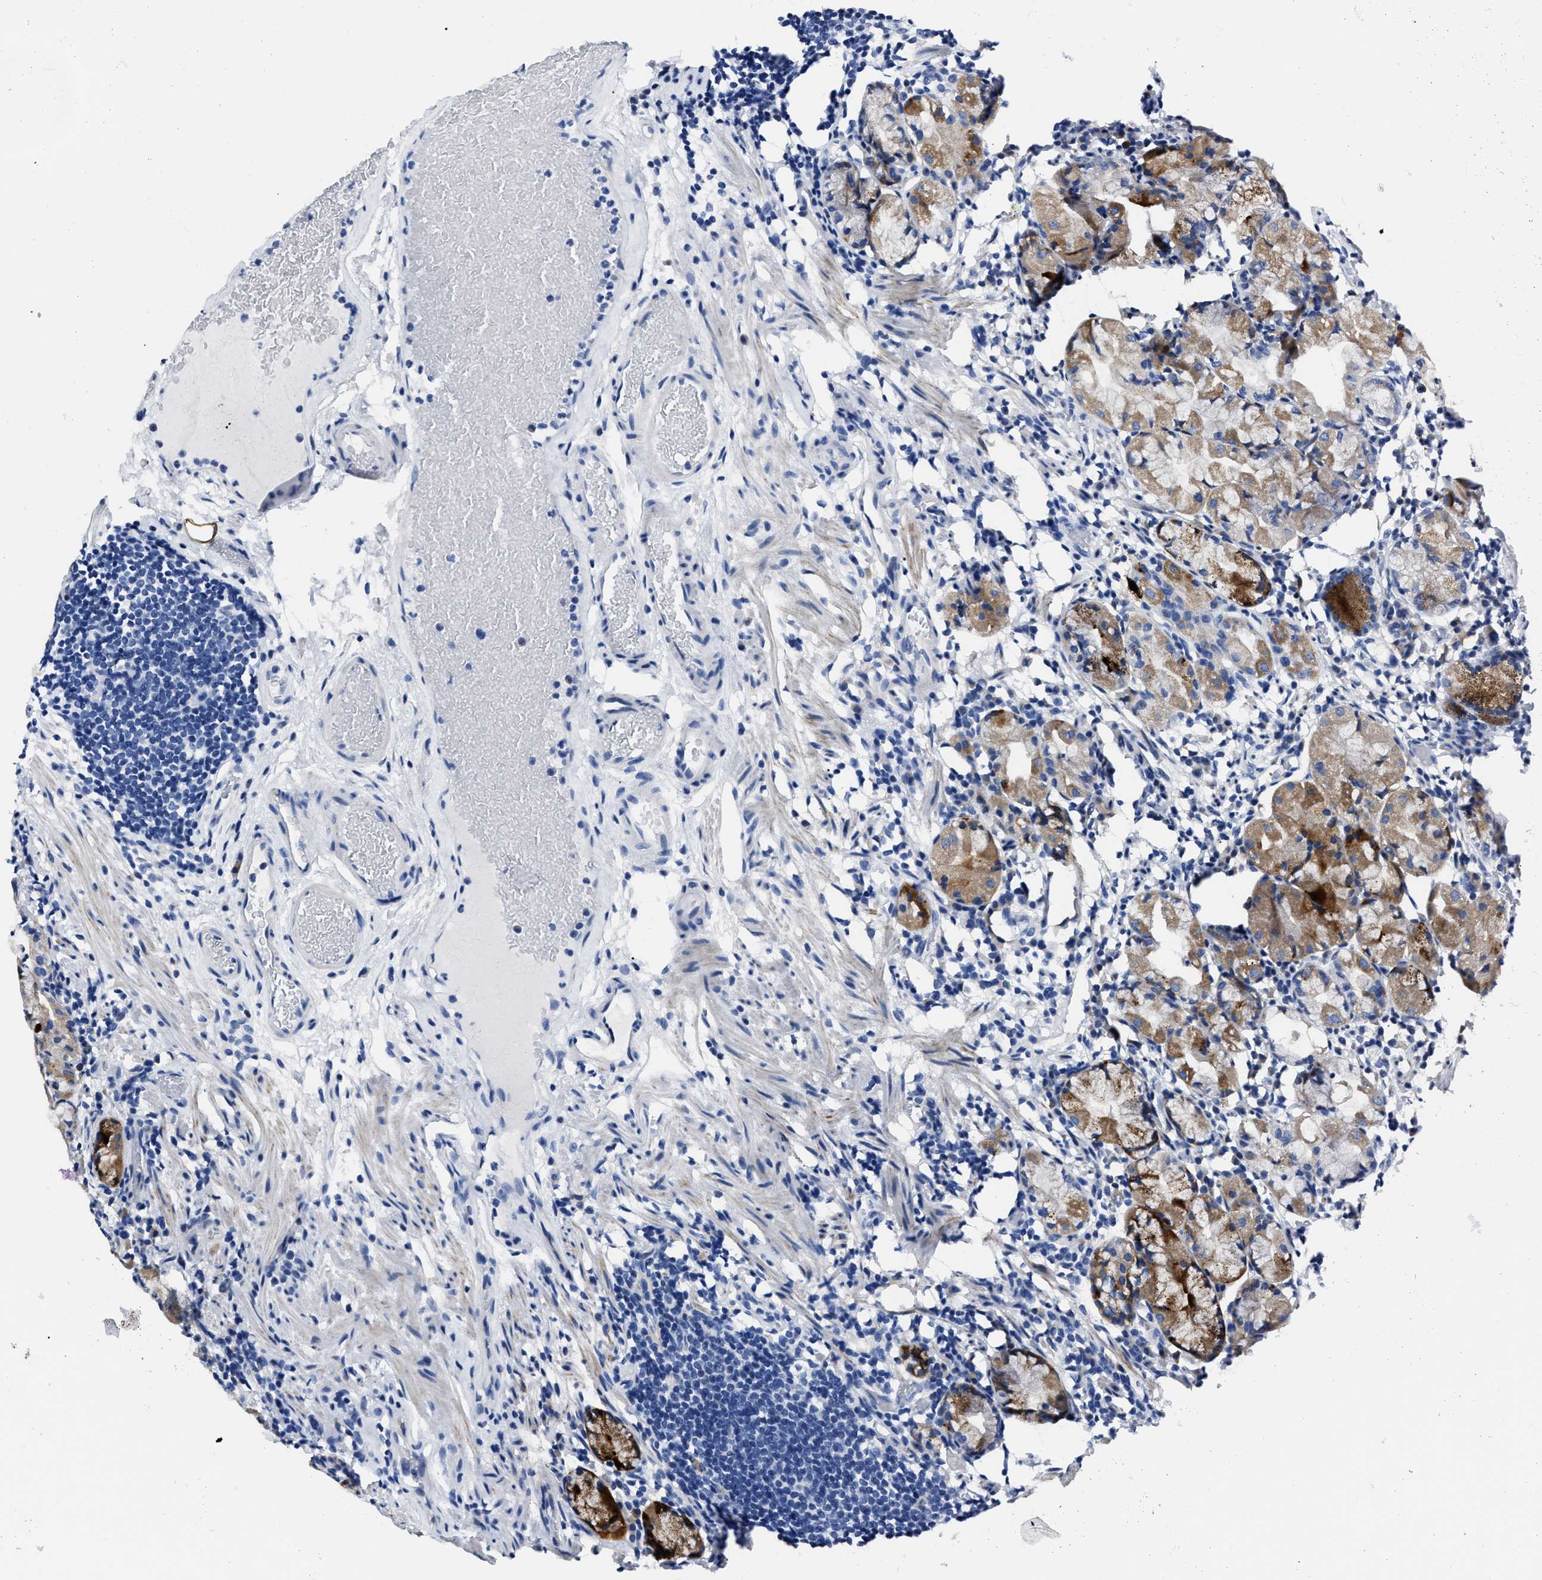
{"staining": {"intensity": "moderate", "quantity": "25%-75%", "location": "cytoplasmic/membranous"}, "tissue": "stomach", "cell_type": "Glandular cells", "image_type": "normal", "snomed": [{"axis": "morphology", "description": "Normal tissue, NOS"}, {"axis": "topography", "description": "Stomach"}, {"axis": "topography", "description": "Stomach, lower"}], "caption": "Glandular cells exhibit medium levels of moderate cytoplasmic/membranous staining in about 25%-75% of cells in unremarkable stomach.", "gene": "MOV10L1", "patient": {"sex": "female", "age": 75}}